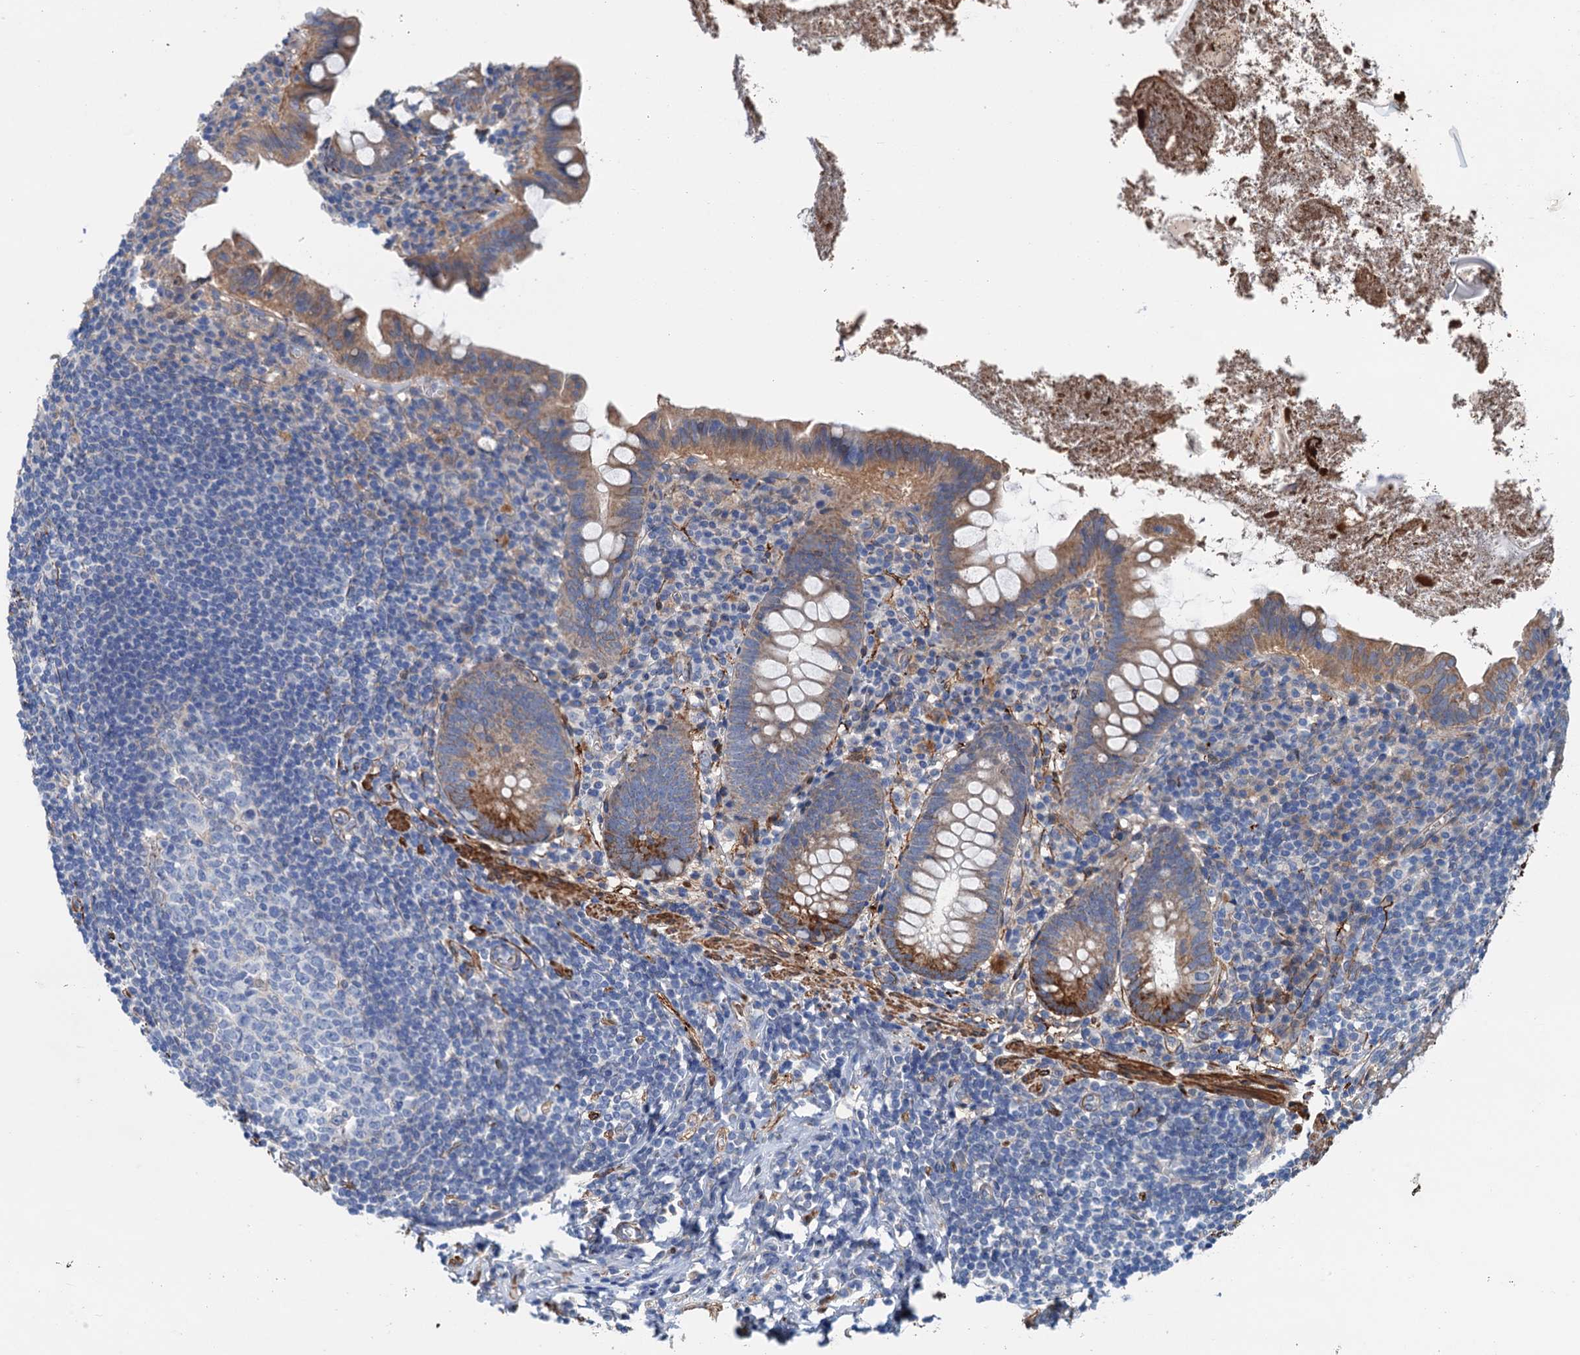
{"staining": {"intensity": "moderate", "quantity": ">75%", "location": "cytoplasmic/membranous"}, "tissue": "appendix", "cell_type": "Glandular cells", "image_type": "normal", "snomed": [{"axis": "morphology", "description": "Normal tissue, NOS"}, {"axis": "topography", "description": "Appendix"}], "caption": "Immunohistochemistry (IHC) photomicrograph of benign appendix stained for a protein (brown), which exhibits medium levels of moderate cytoplasmic/membranous staining in approximately >75% of glandular cells.", "gene": "CSTPP1", "patient": {"sex": "female", "age": 51}}